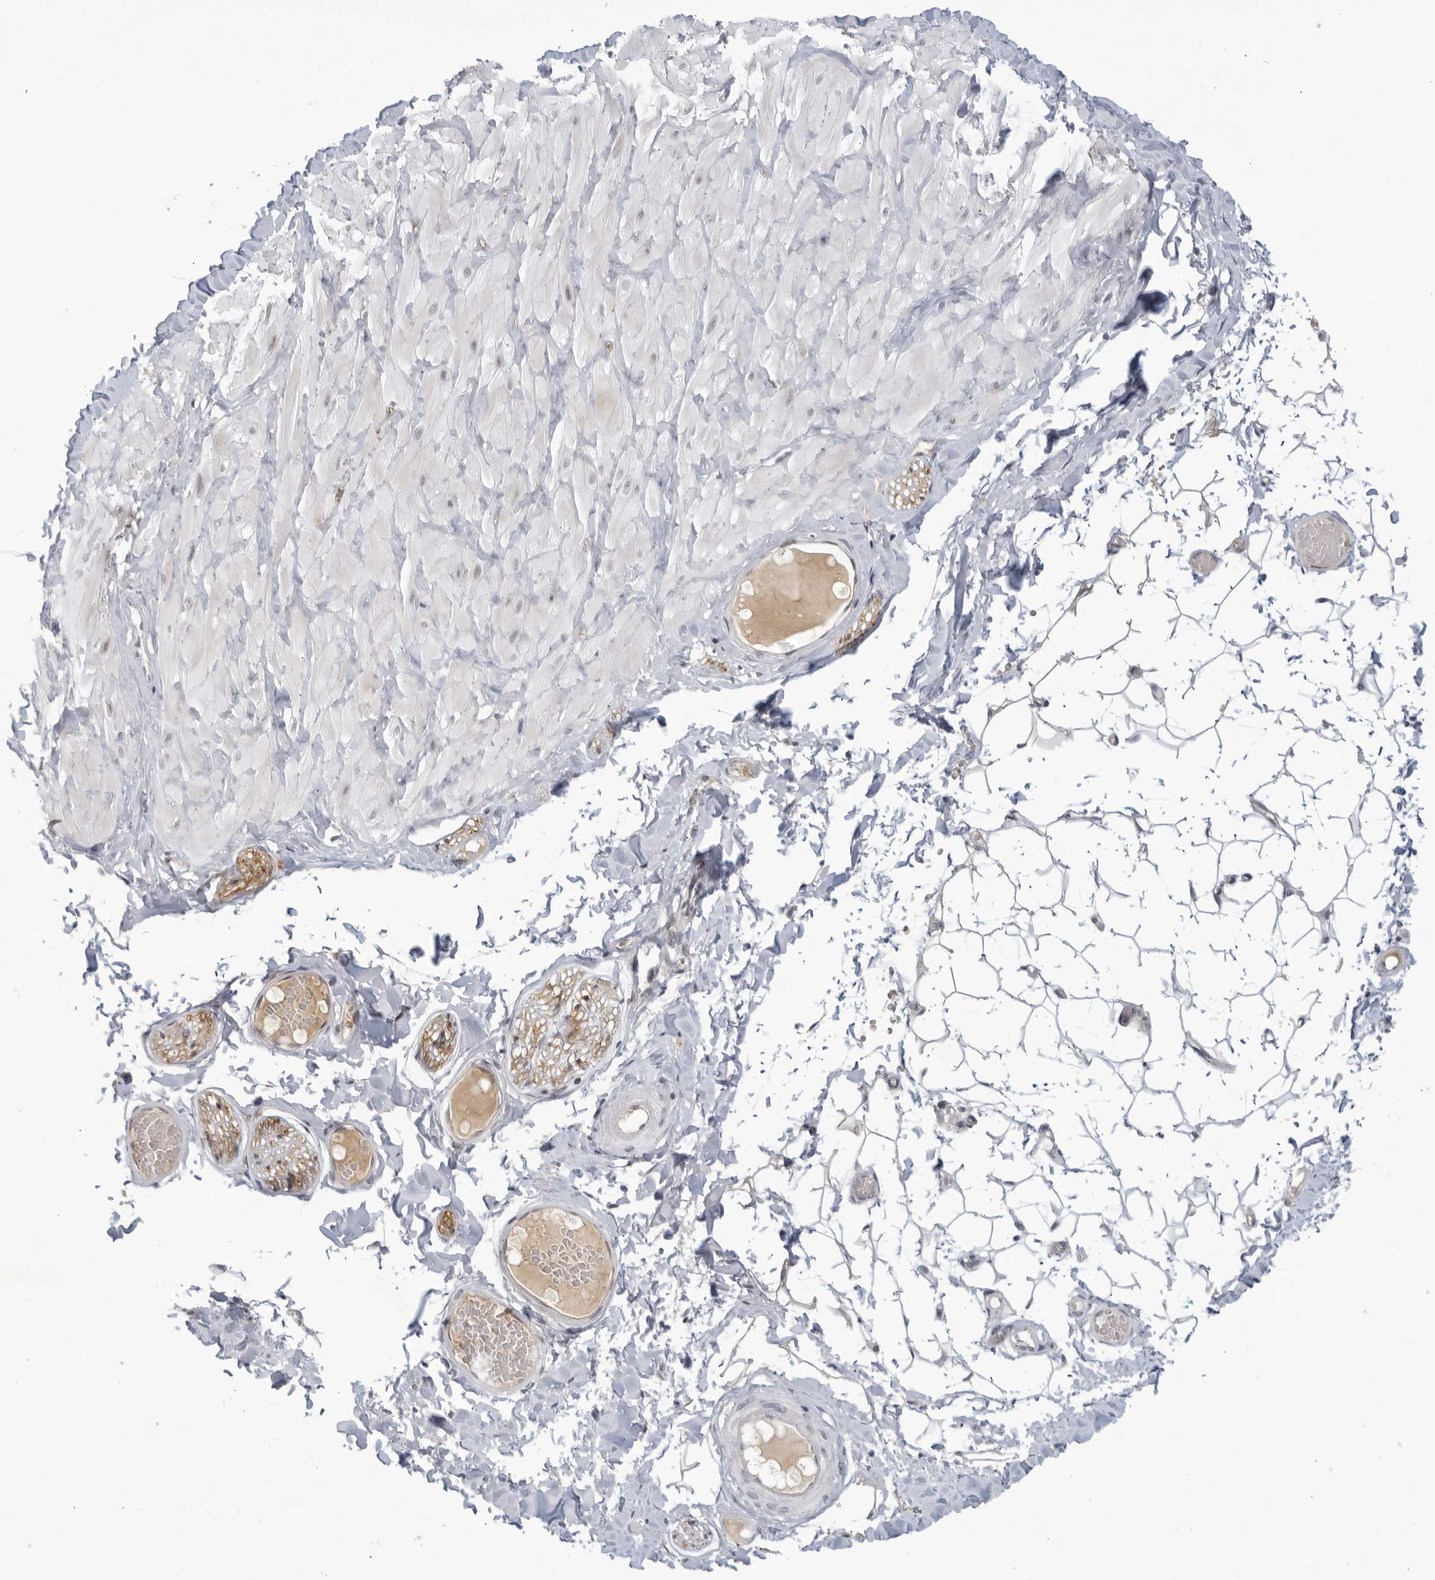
{"staining": {"intensity": "negative", "quantity": "none", "location": "none"}, "tissue": "adipose tissue", "cell_type": "Adipocytes", "image_type": "normal", "snomed": [{"axis": "morphology", "description": "Normal tissue, NOS"}, {"axis": "topography", "description": "Adipose tissue"}, {"axis": "topography", "description": "Vascular tissue"}, {"axis": "topography", "description": "Peripheral nerve tissue"}], "caption": "DAB (3,3'-diaminobenzidine) immunohistochemical staining of benign human adipose tissue displays no significant expression in adipocytes. The staining was performed using DAB (3,3'-diaminobenzidine) to visualize the protein expression in brown, while the nuclei were stained in blue with hematoxylin (Magnification: 20x).", "gene": "CC2D1B", "patient": {"sex": "male", "age": 25}}